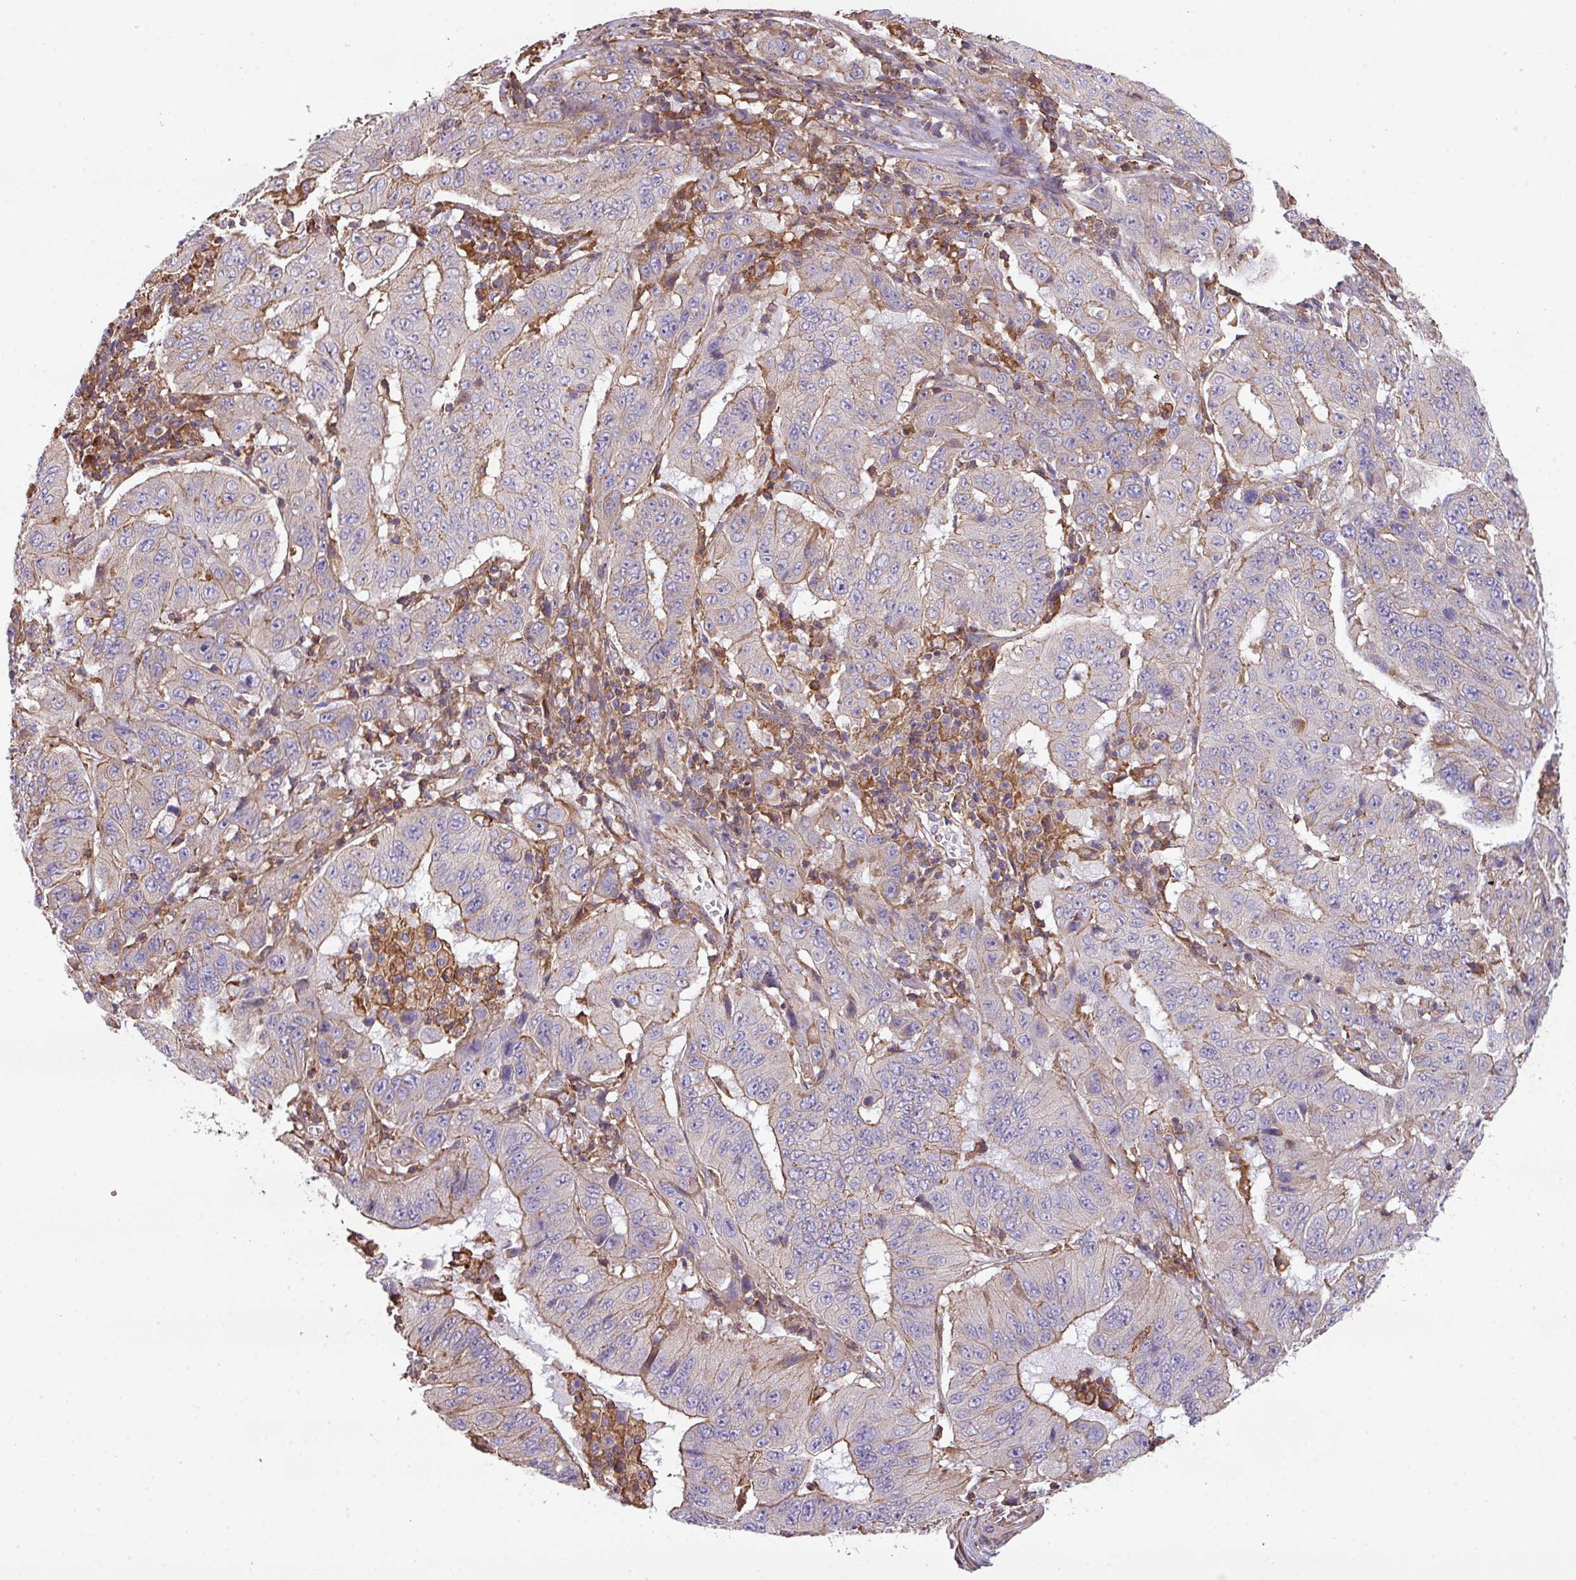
{"staining": {"intensity": "weak", "quantity": "25%-75%", "location": "cytoplasmic/membranous"}, "tissue": "pancreatic cancer", "cell_type": "Tumor cells", "image_type": "cancer", "snomed": [{"axis": "morphology", "description": "Adenocarcinoma, NOS"}, {"axis": "topography", "description": "Pancreas"}], "caption": "Protein expression analysis of pancreatic cancer demonstrates weak cytoplasmic/membranous expression in approximately 25%-75% of tumor cells.", "gene": "LRRC41", "patient": {"sex": "male", "age": 63}}